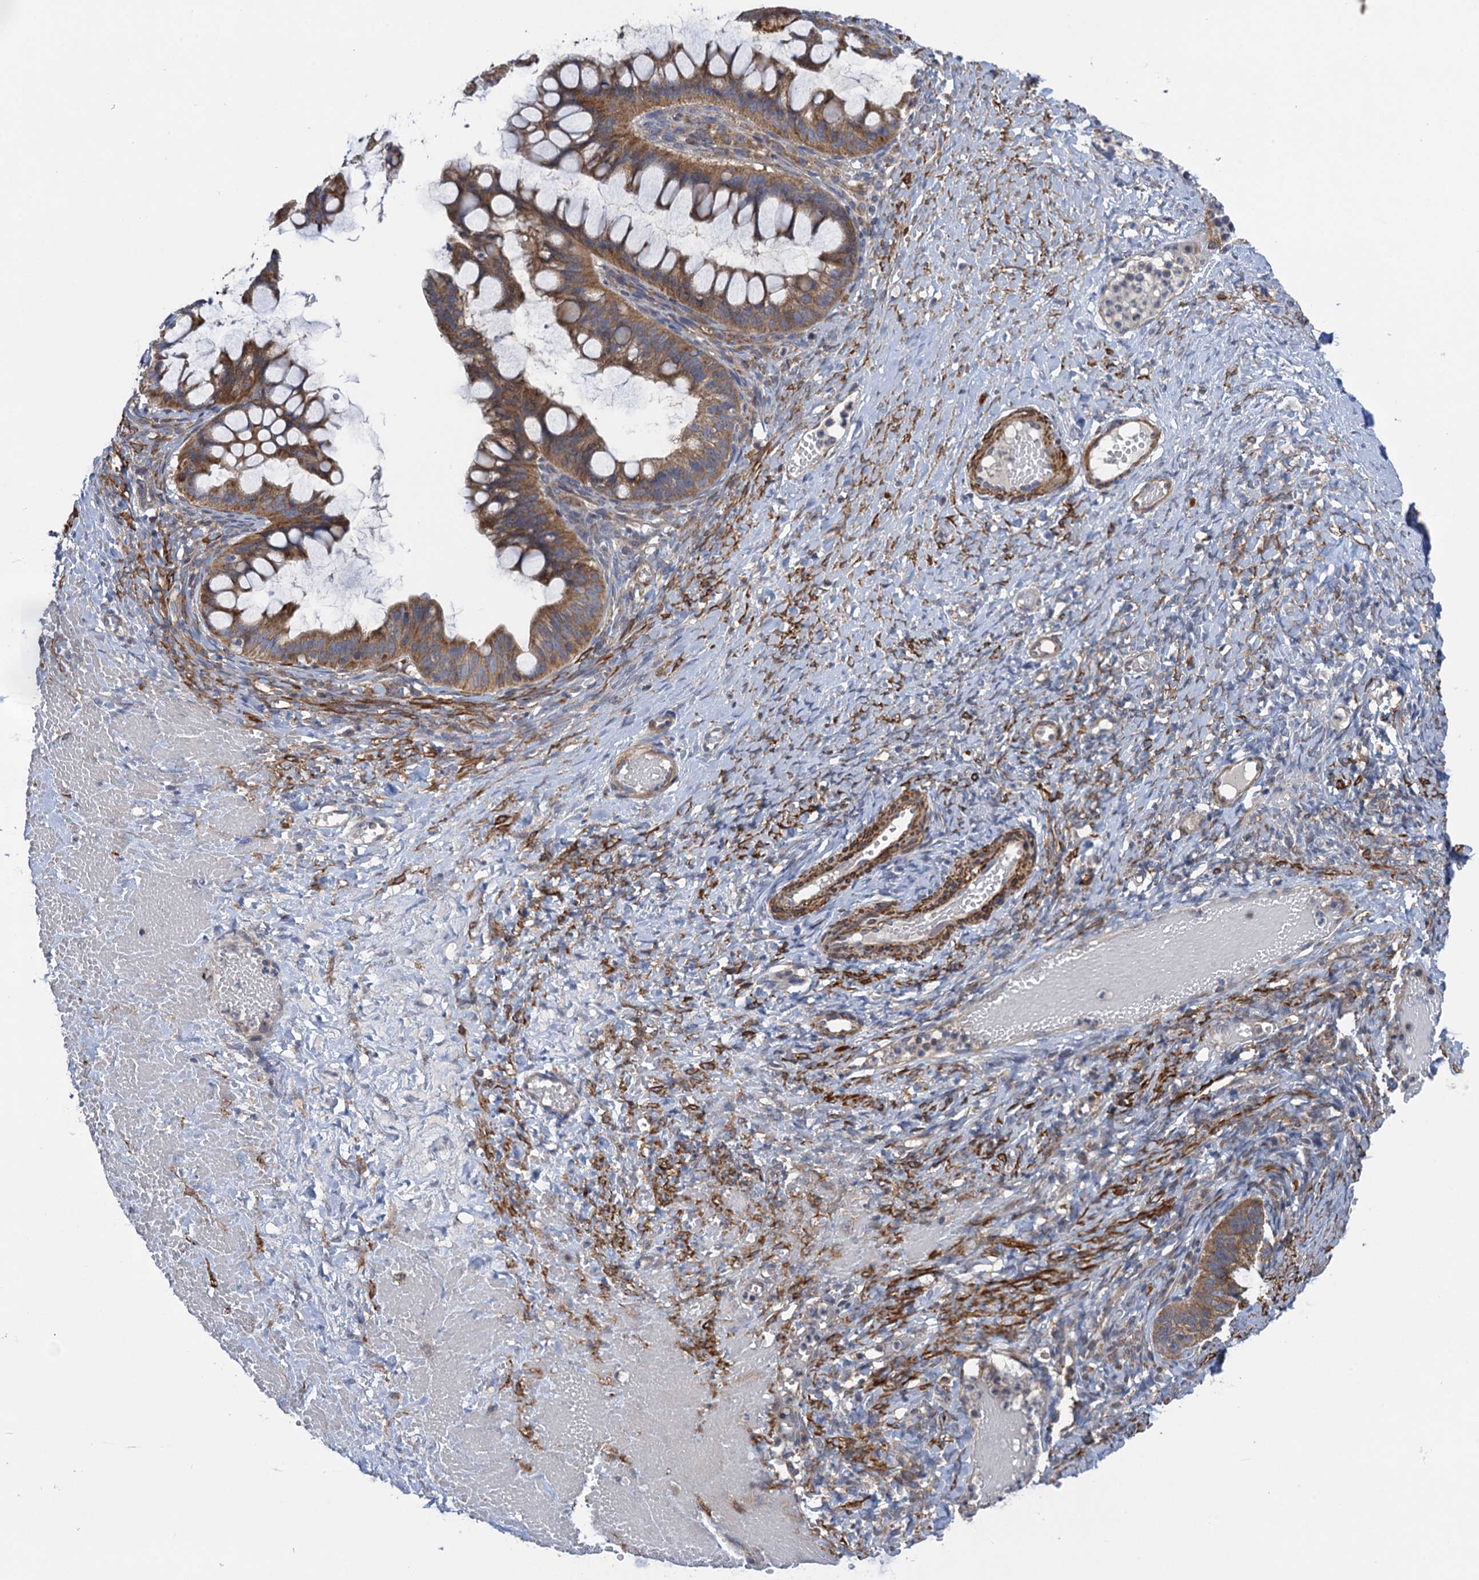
{"staining": {"intensity": "strong", "quantity": ">75%", "location": "cytoplasmic/membranous"}, "tissue": "ovarian cancer", "cell_type": "Tumor cells", "image_type": "cancer", "snomed": [{"axis": "morphology", "description": "Cystadenocarcinoma, mucinous, NOS"}, {"axis": "topography", "description": "Ovary"}], "caption": "The image shows immunohistochemical staining of ovarian mucinous cystadenocarcinoma. There is strong cytoplasmic/membranous staining is present in about >75% of tumor cells. The staining was performed using DAB to visualize the protein expression in brown, while the nuclei were stained in blue with hematoxylin (Magnification: 20x).", "gene": "WDR88", "patient": {"sex": "female", "age": 73}}